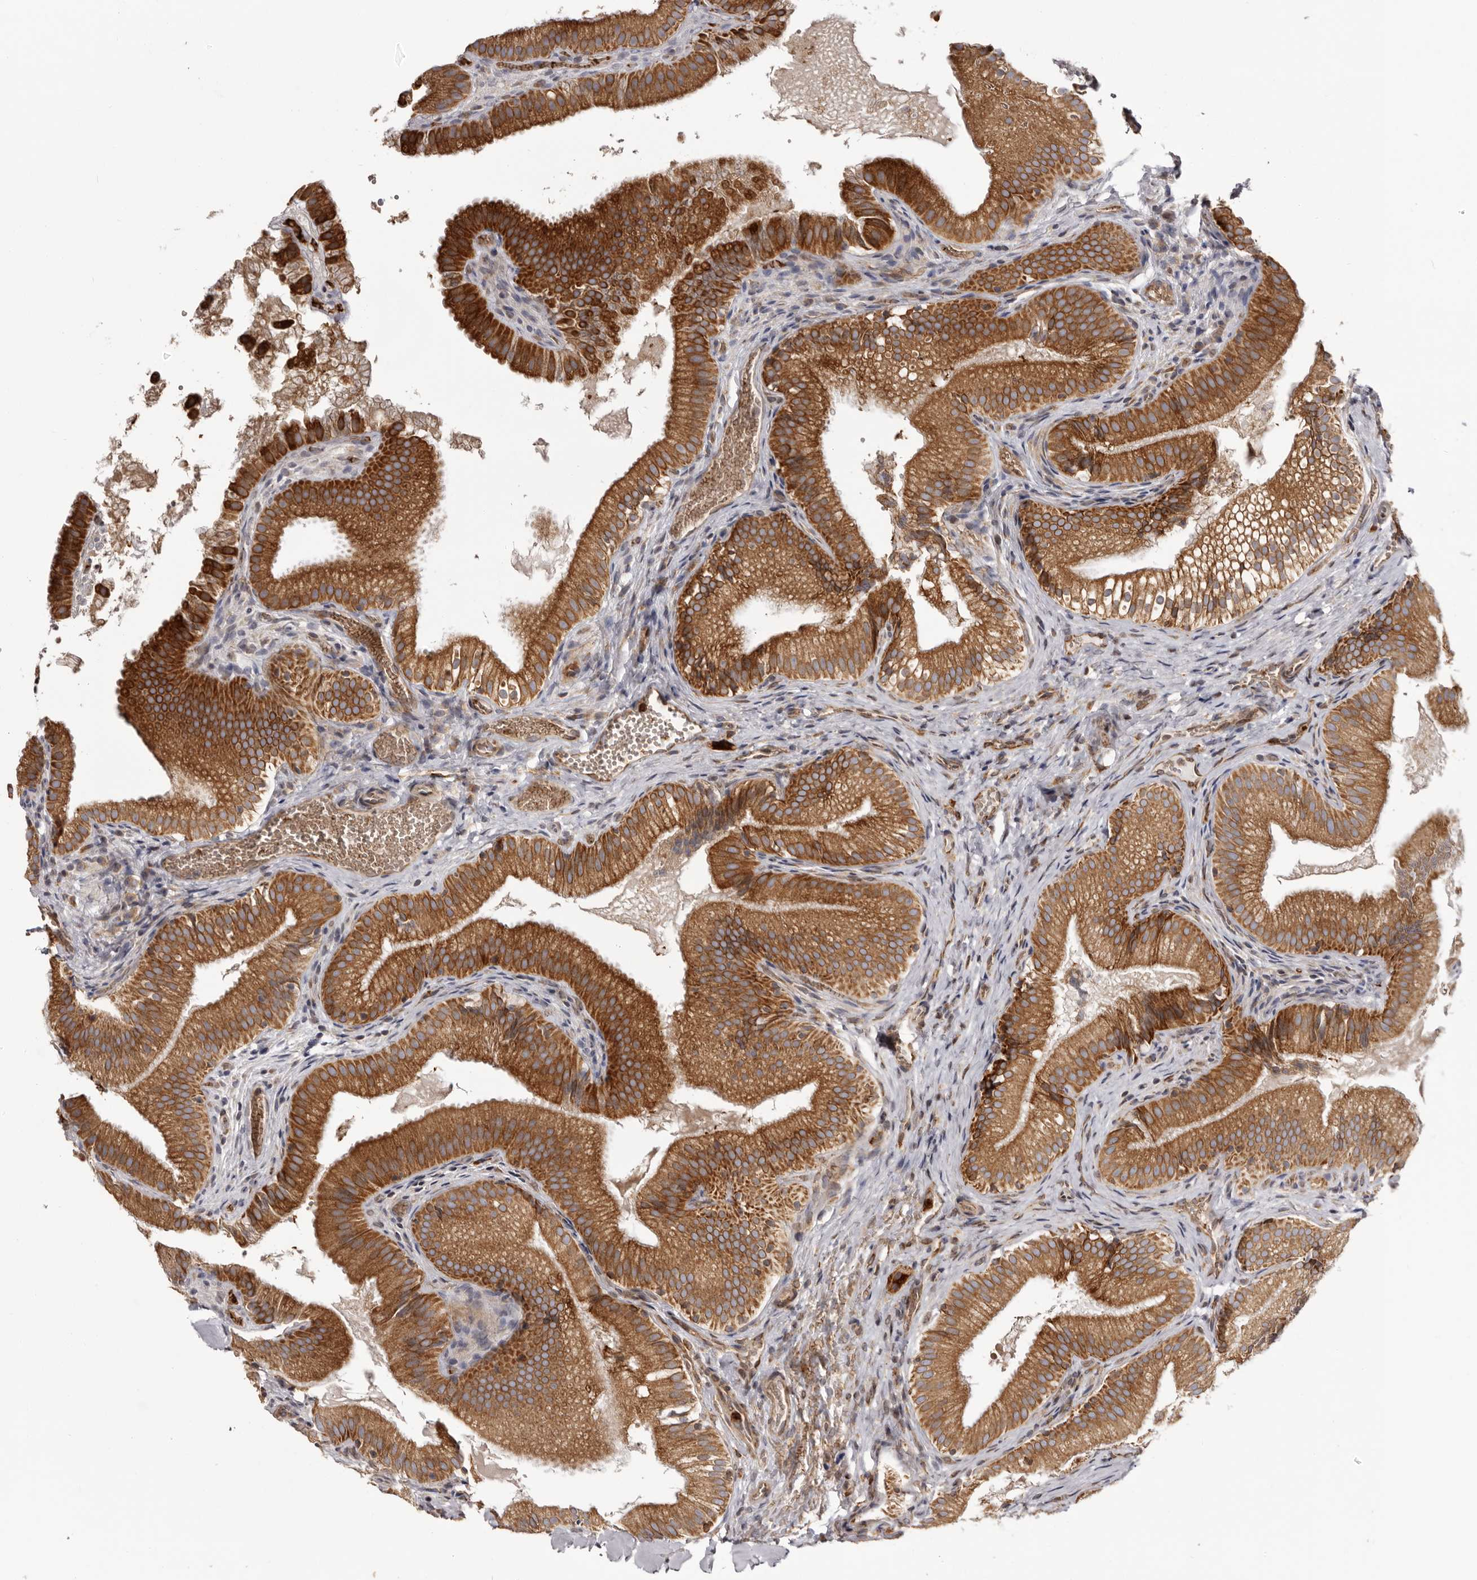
{"staining": {"intensity": "strong", "quantity": ">75%", "location": "cytoplasmic/membranous"}, "tissue": "gallbladder", "cell_type": "Glandular cells", "image_type": "normal", "snomed": [{"axis": "morphology", "description": "Normal tissue, NOS"}, {"axis": "topography", "description": "Gallbladder"}], "caption": "IHC of normal gallbladder shows high levels of strong cytoplasmic/membranous staining in approximately >75% of glandular cells. The staining was performed using DAB (3,3'-diaminobenzidine) to visualize the protein expression in brown, while the nuclei were stained in blue with hematoxylin (Magnification: 20x).", "gene": "C4orf3", "patient": {"sex": "female", "age": 30}}